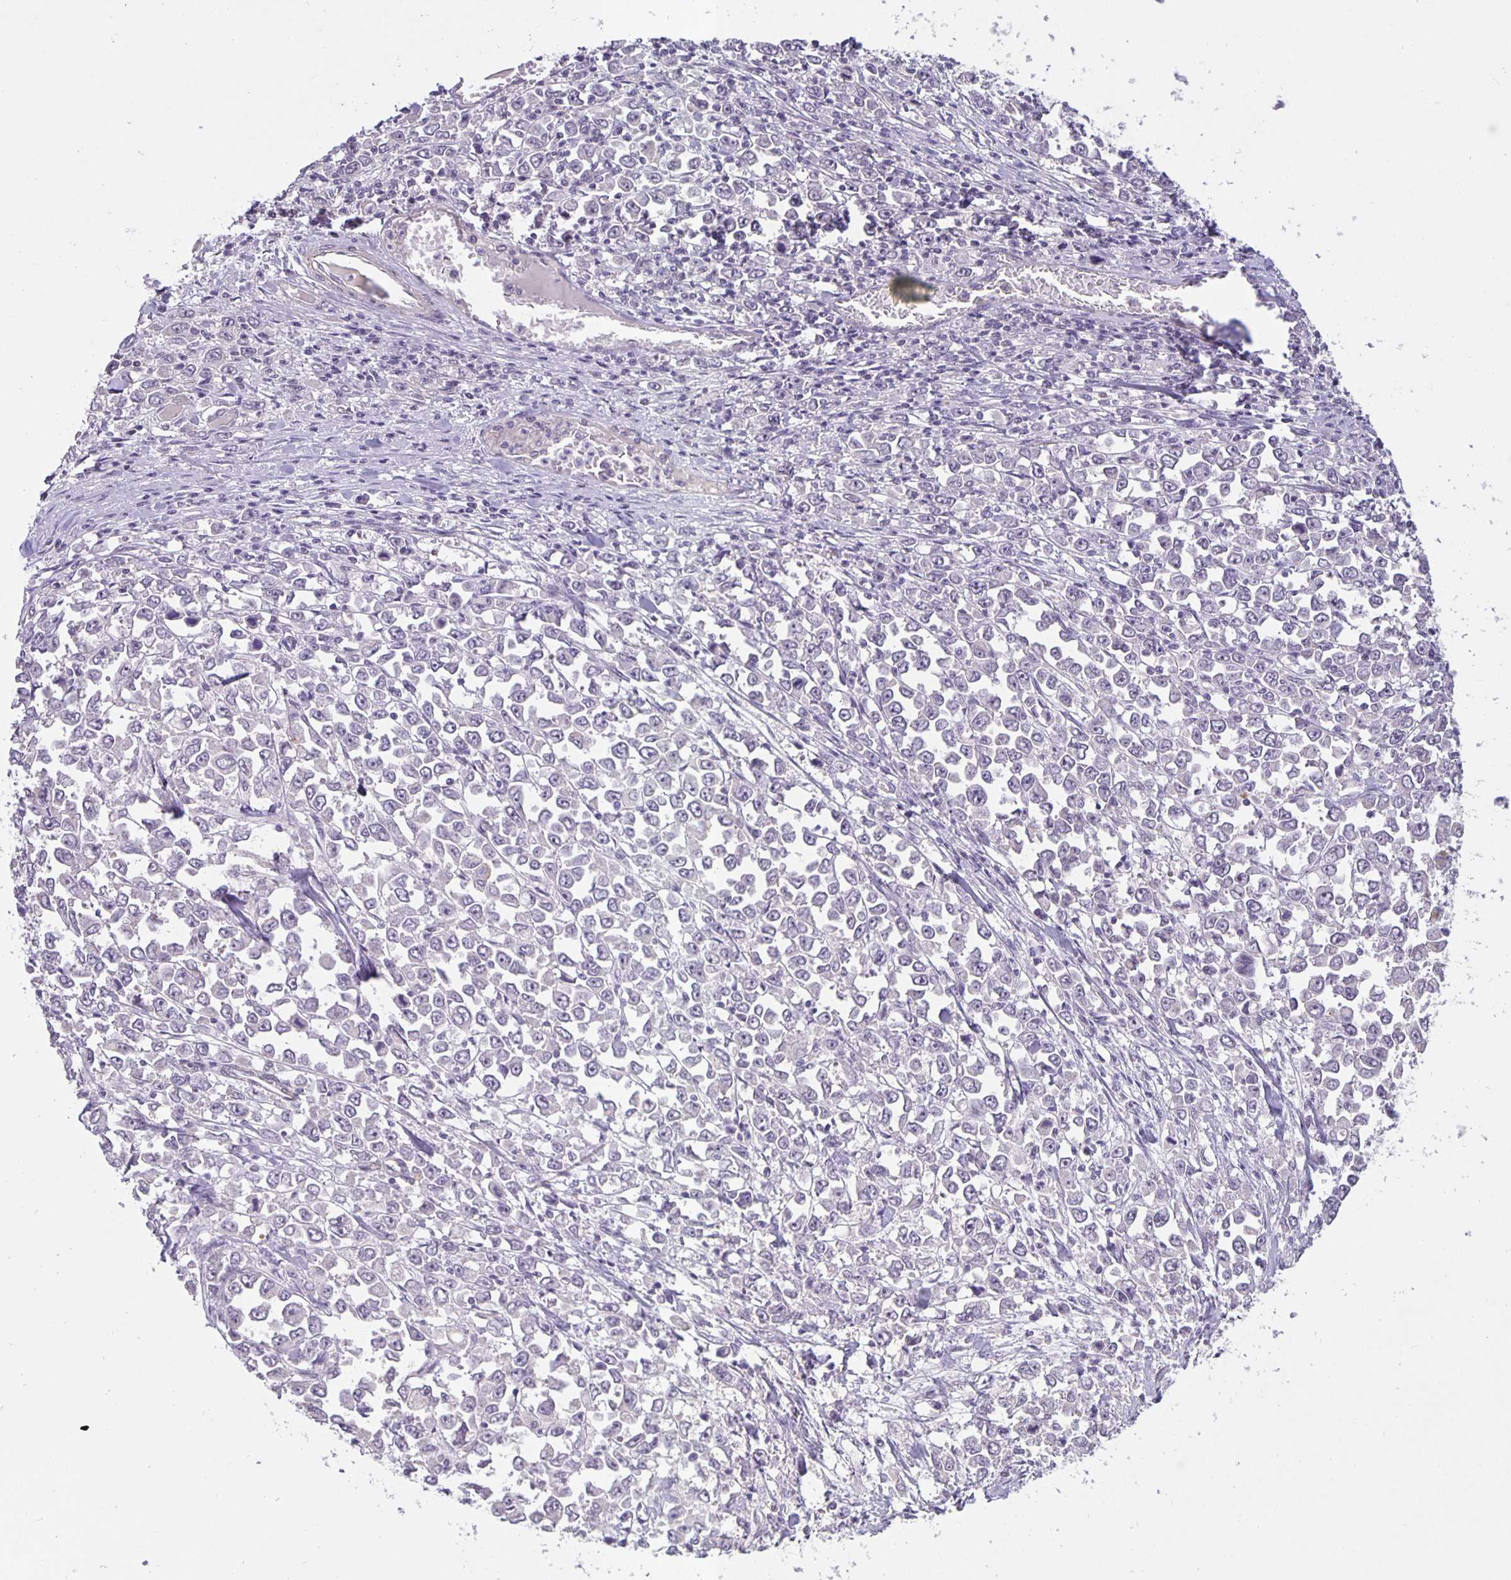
{"staining": {"intensity": "negative", "quantity": "none", "location": "none"}, "tissue": "stomach cancer", "cell_type": "Tumor cells", "image_type": "cancer", "snomed": [{"axis": "morphology", "description": "Adenocarcinoma, NOS"}, {"axis": "topography", "description": "Stomach, upper"}], "caption": "There is no significant positivity in tumor cells of stomach cancer.", "gene": "ARVCF", "patient": {"sex": "male", "age": 70}}